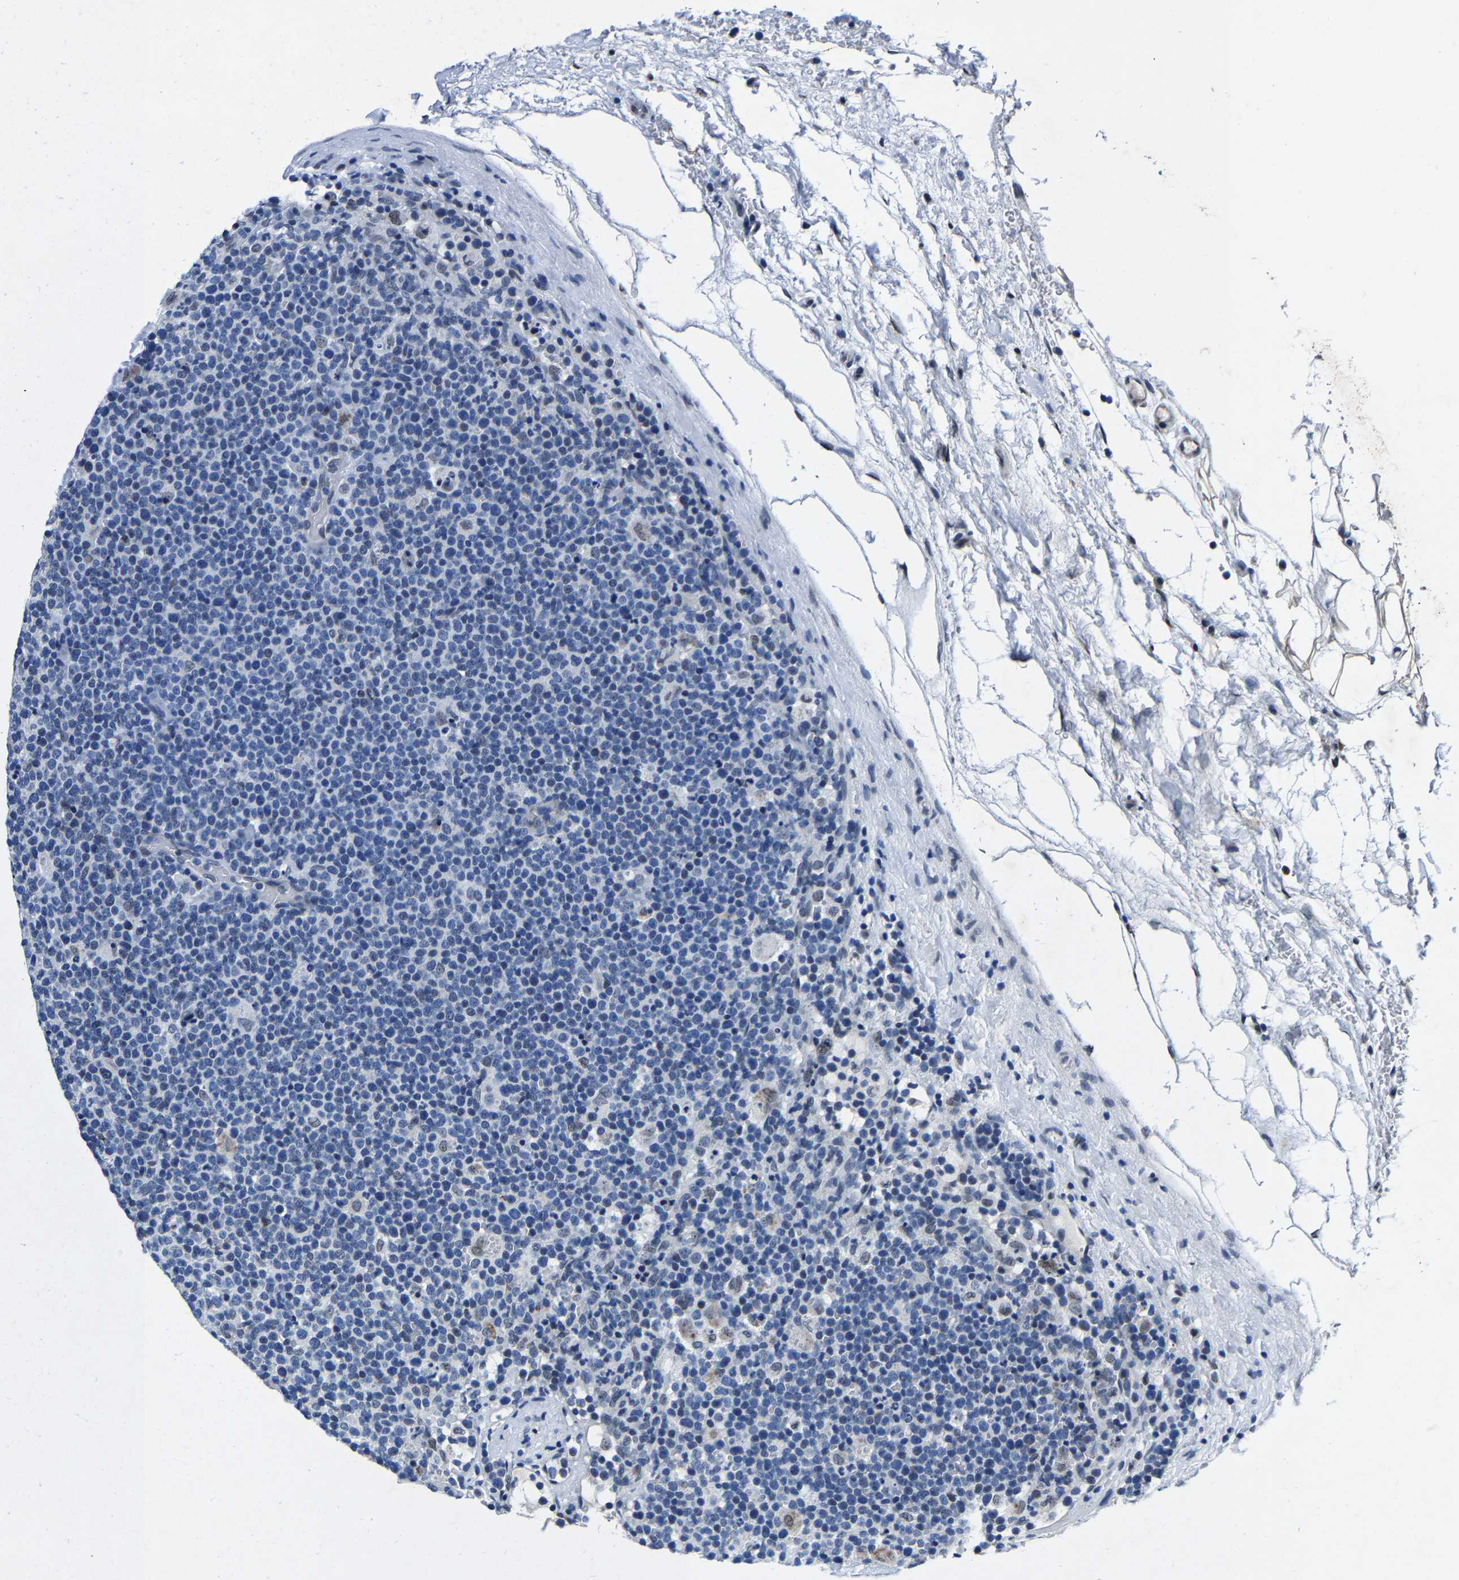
{"staining": {"intensity": "negative", "quantity": "none", "location": "none"}, "tissue": "lymphoma", "cell_type": "Tumor cells", "image_type": "cancer", "snomed": [{"axis": "morphology", "description": "Malignant lymphoma, non-Hodgkin's type, High grade"}, {"axis": "topography", "description": "Lymph node"}], "caption": "IHC photomicrograph of neoplastic tissue: human lymphoma stained with DAB (3,3'-diaminobenzidine) demonstrates no significant protein positivity in tumor cells. Nuclei are stained in blue.", "gene": "UBN2", "patient": {"sex": "male", "age": 61}}